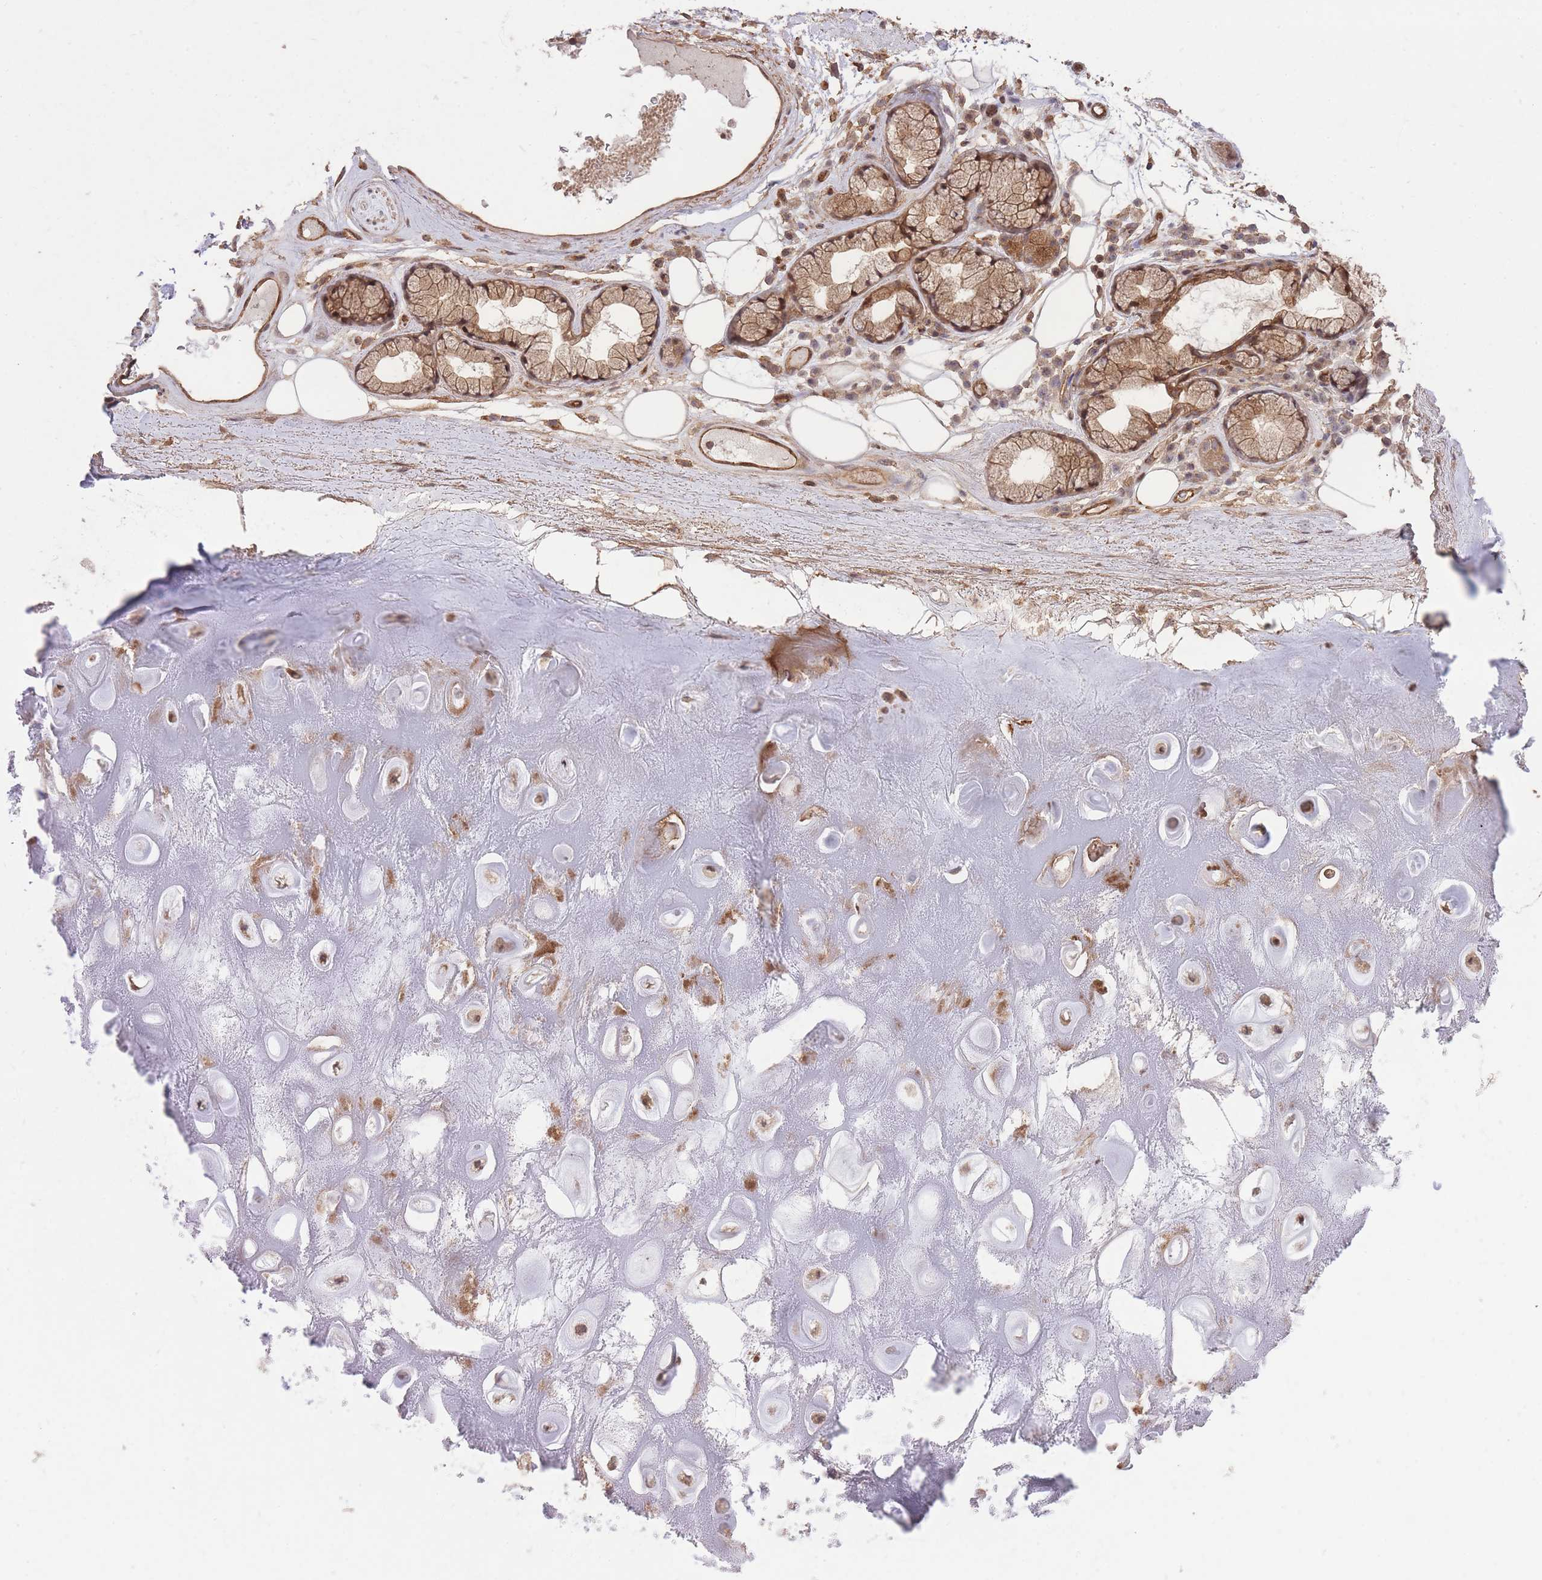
{"staining": {"intensity": "weak", "quantity": ">75%", "location": "cytoplasmic/membranous"}, "tissue": "adipose tissue", "cell_type": "Adipocytes", "image_type": "normal", "snomed": [{"axis": "morphology", "description": "Normal tissue, NOS"}, {"axis": "topography", "description": "Cartilage tissue"}], "caption": "The micrograph demonstrates staining of unremarkable adipose tissue, revealing weak cytoplasmic/membranous protein positivity (brown color) within adipocytes. The protein is stained brown, and the nuclei are stained in blue (DAB IHC with brightfield microscopy, high magnification).", "gene": "PLD1", "patient": {"sex": "male", "age": 81}}